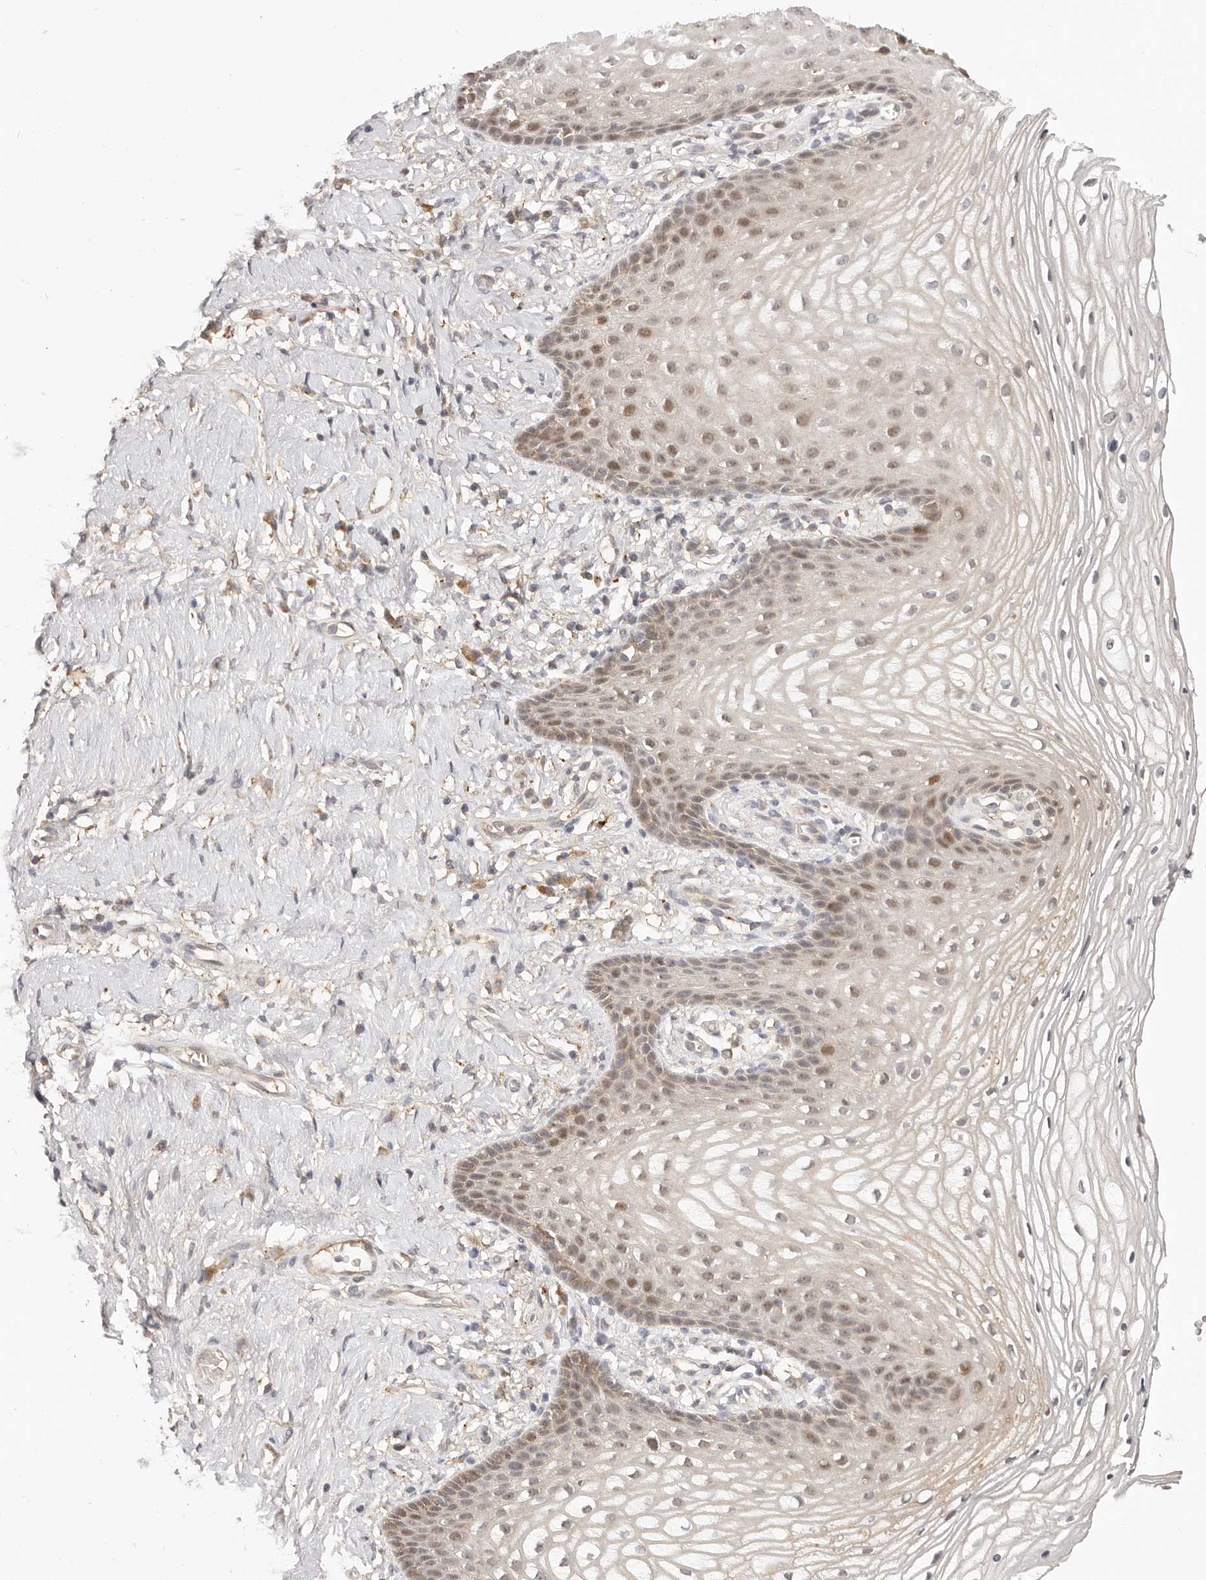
{"staining": {"intensity": "moderate", "quantity": ">75%", "location": "nuclear"}, "tissue": "vagina", "cell_type": "Squamous epithelial cells", "image_type": "normal", "snomed": [{"axis": "morphology", "description": "Normal tissue, NOS"}, {"axis": "topography", "description": "Vagina"}], "caption": "This image displays immunohistochemistry staining of normal human vagina, with medium moderate nuclear expression in approximately >75% of squamous epithelial cells.", "gene": "ZRANB1", "patient": {"sex": "female", "age": 60}}